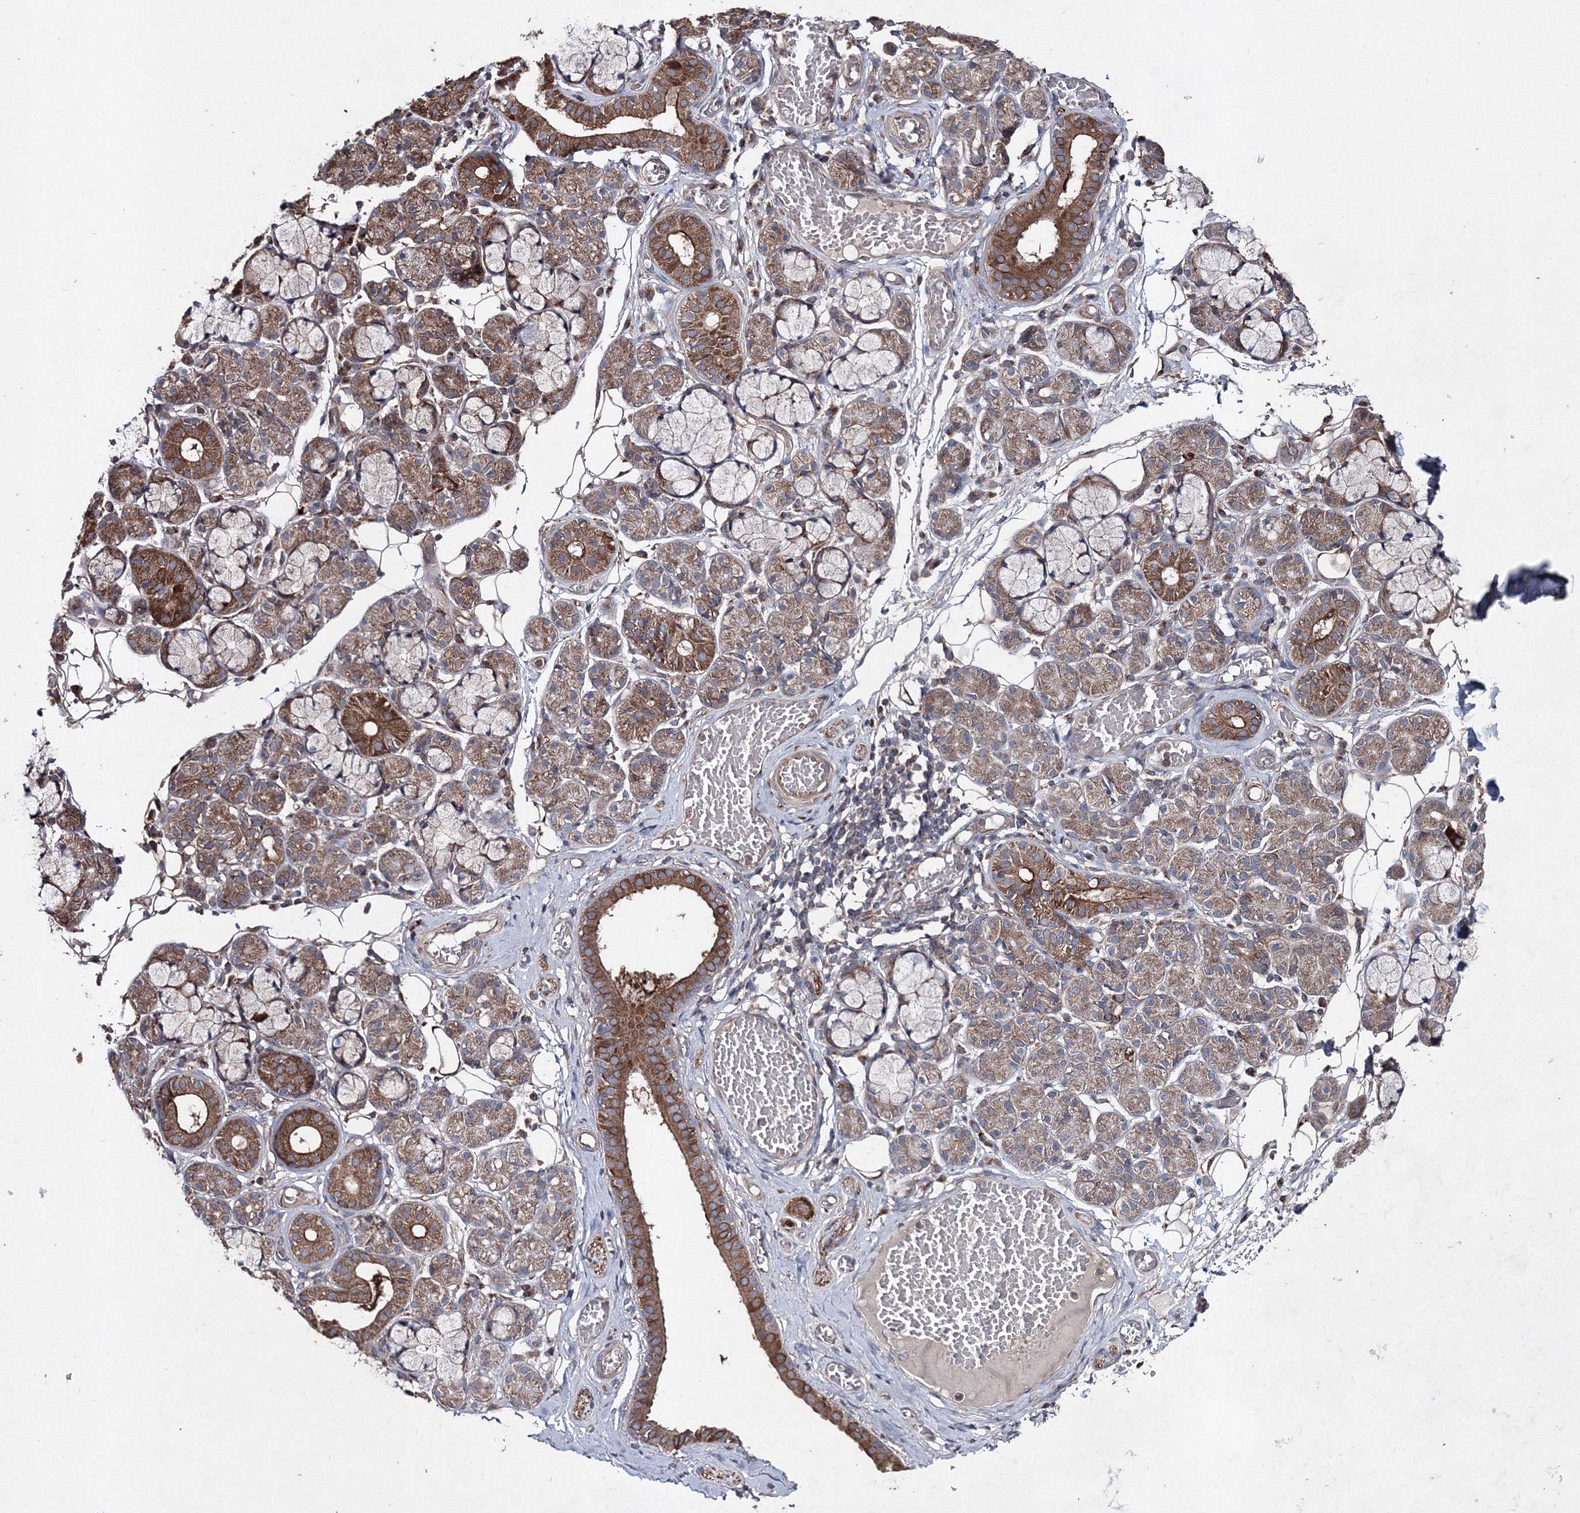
{"staining": {"intensity": "strong", "quantity": "25%-75%", "location": "cytoplasmic/membranous"}, "tissue": "salivary gland", "cell_type": "Glandular cells", "image_type": "normal", "snomed": [{"axis": "morphology", "description": "Normal tissue, NOS"}, {"axis": "topography", "description": "Salivary gland"}], "caption": "Glandular cells exhibit high levels of strong cytoplasmic/membranous staining in approximately 25%-75% of cells in normal human salivary gland. The staining was performed using DAB, with brown indicating positive protein expression. Nuclei are stained blue with hematoxylin.", "gene": "GFM1", "patient": {"sex": "male", "age": 63}}